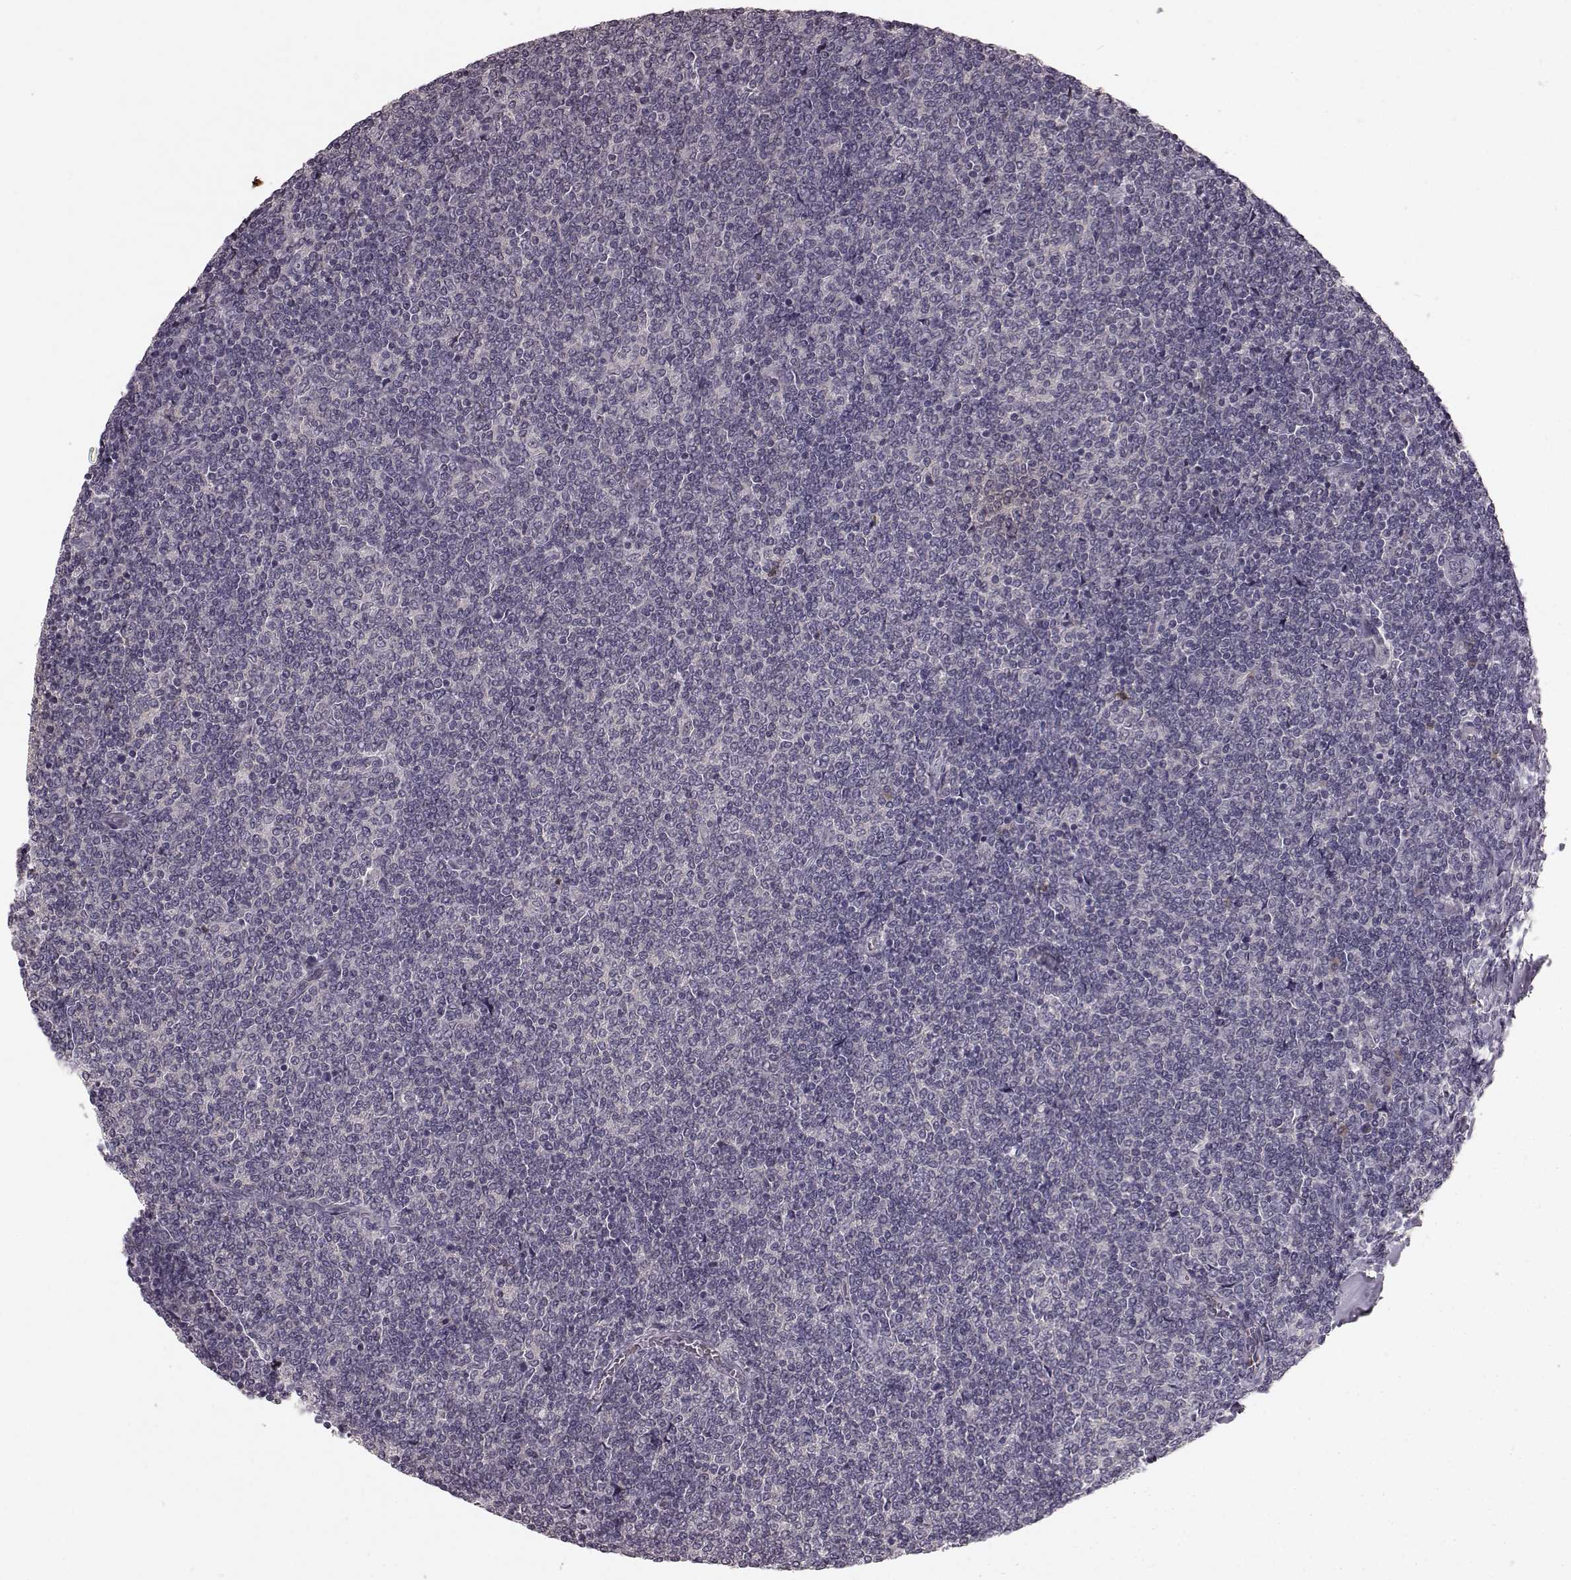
{"staining": {"intensity": "negative", "quantity": "none", "location": "none"}, "tissue": "lymphoma", "cell_type": "Tumor cells", "image_type": "cancer", "snomed": [{"axis": "morphology", "description": "Malignant lymphoma, non-Hodgkin's type, Low grade"}, {"axis": "topography", "description": "Lymph node"}], "caption": "Immunohistochemistry (IHC) image of neoplastic tissue: human lymphoma stained with DAB (3,3'-diaminobenzidine) exhibits no significant protein positivity in tumor cells.", "gene": "SLC22A18", "patient": {"sex": "male", "age": 52}}